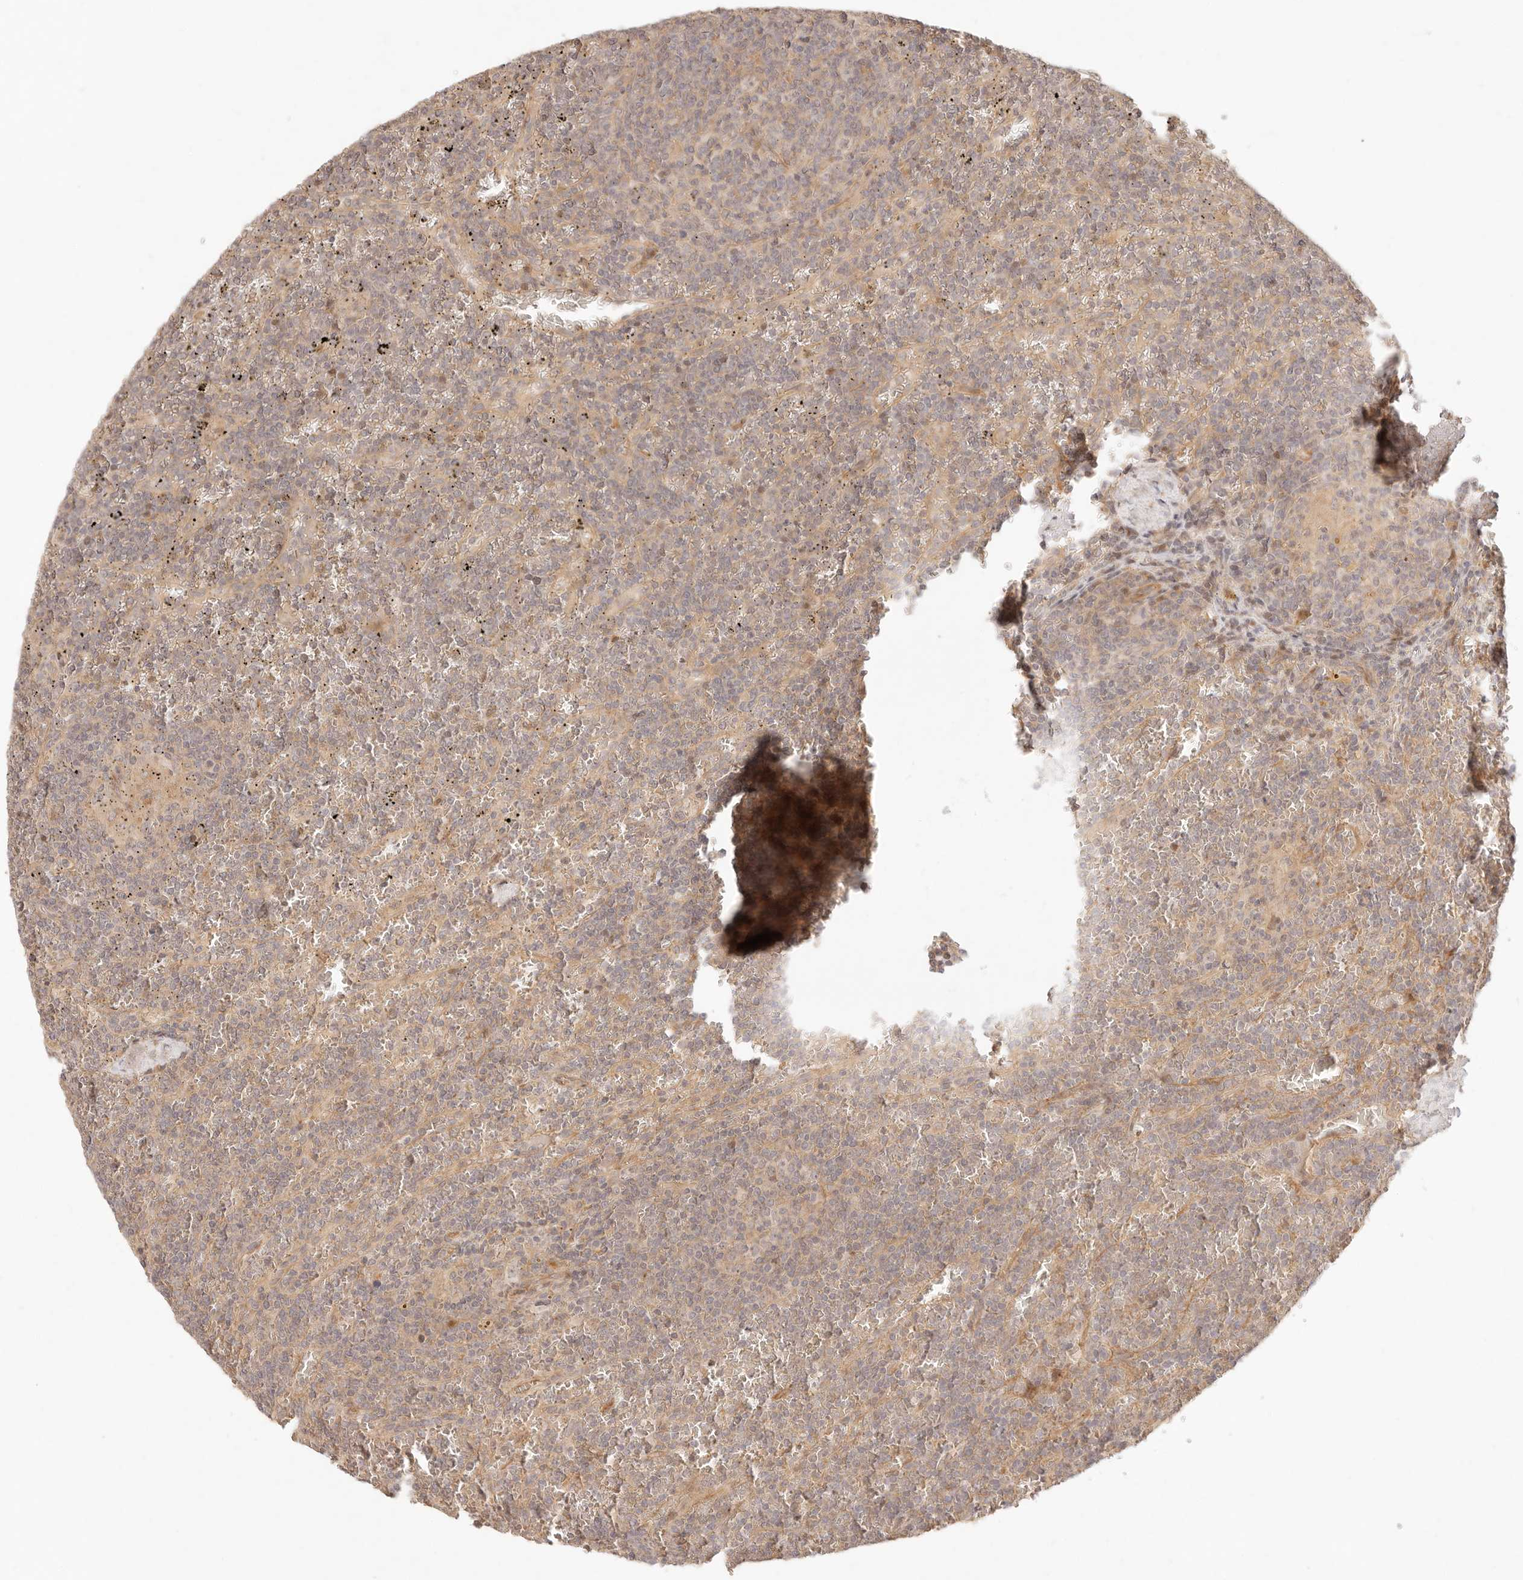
{"staining": {"intensity": "negative", "quantity": "none", "location": "none"}, "tissue": "lymphoma", "cell_type": "Tumor cells", "image_type": "cancer", "snomed": [{"axis": "morphology", "description": "Malignant lymphoma, non-Hodgkin's type, Low grade"}, {"axis": "topography", "description": "Spleen"}], "caption": "Immunohistochemistry of human lymphoma shows no staining in tumor cells. Nuclei are stained in blue.", "gene": "PPP1R3B", "patient": {"sex": "female", "age": 19}}